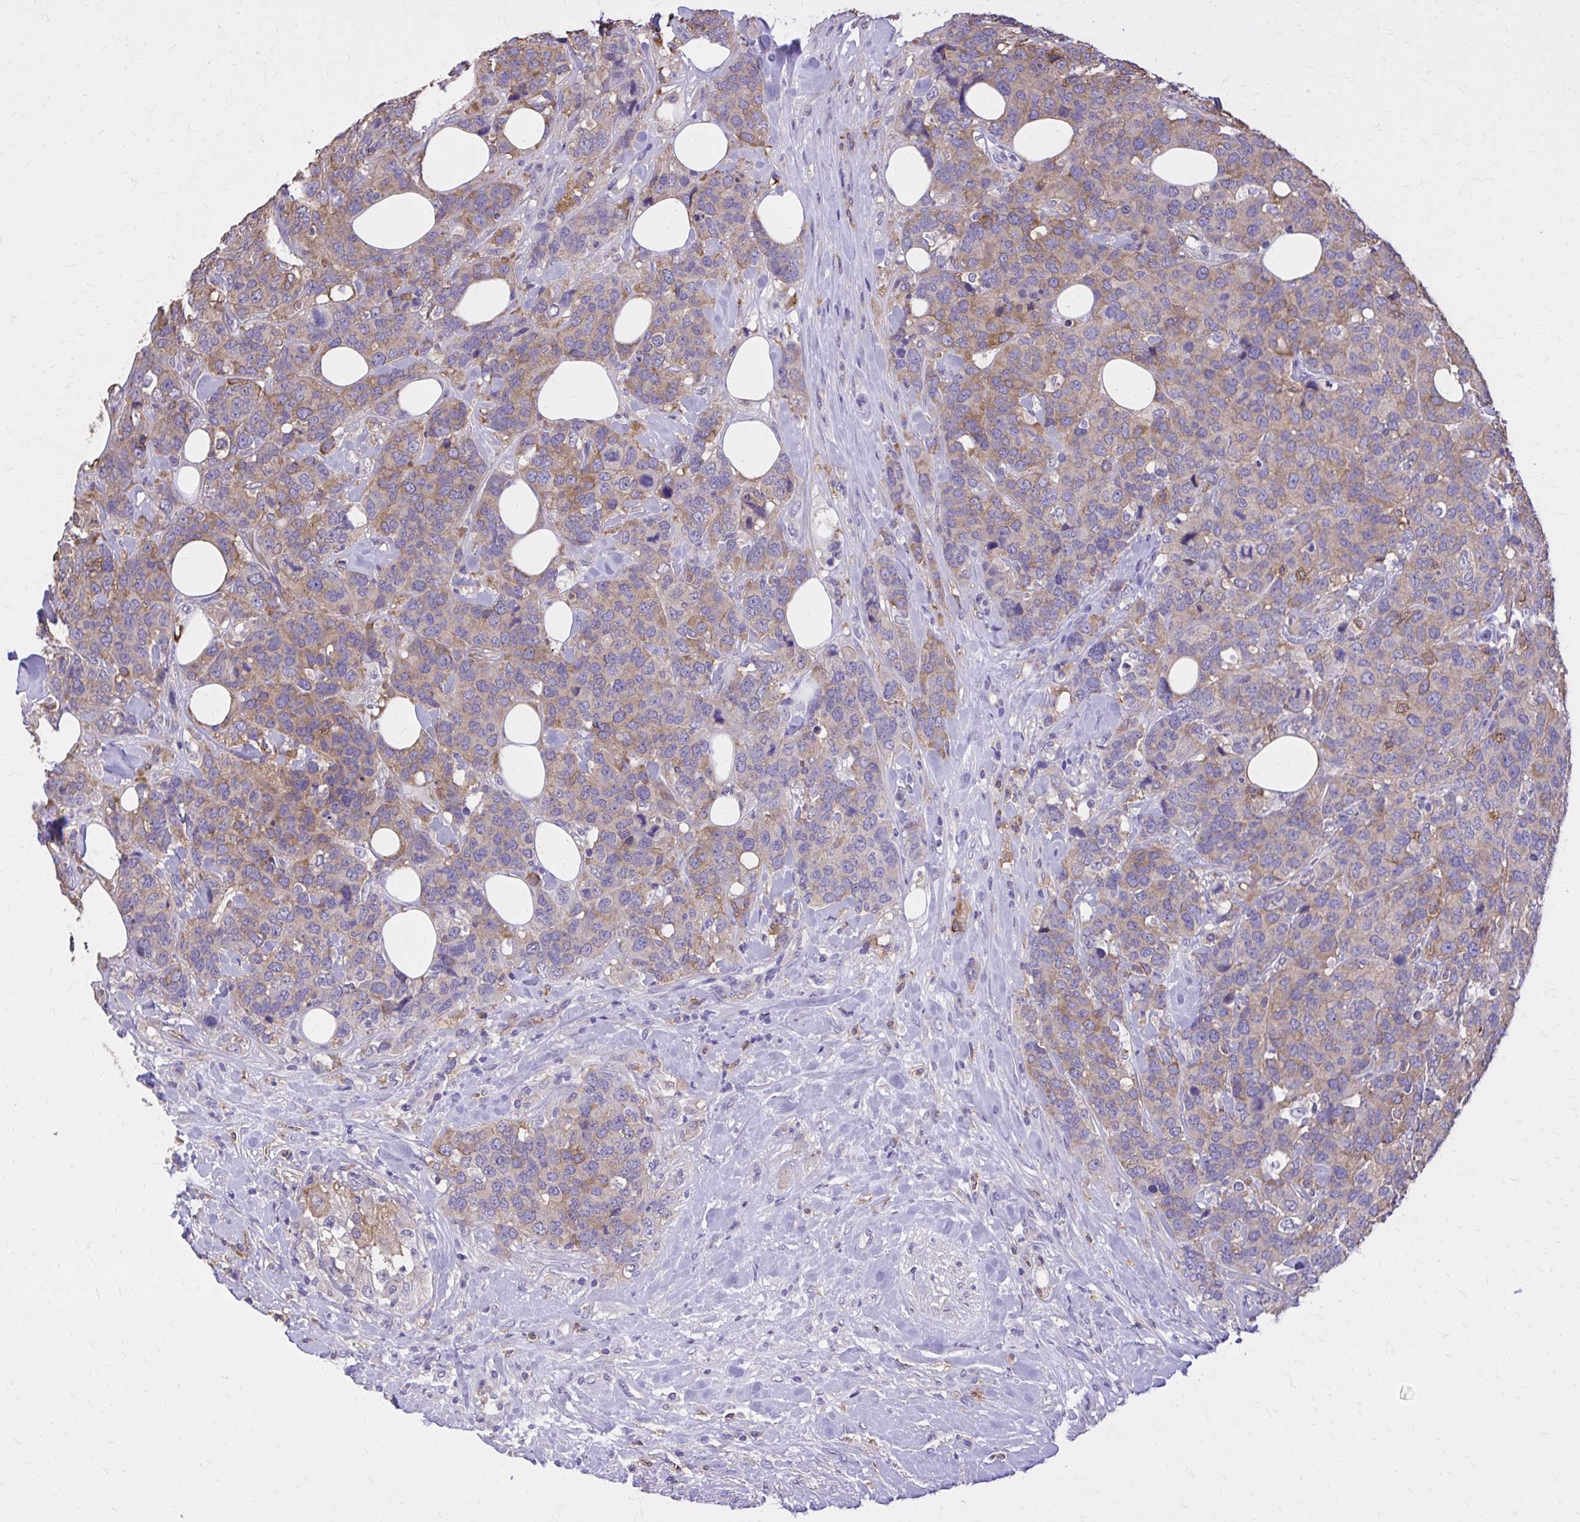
{"staining": {"intensity": "weak", "quantity": ">75%", "location": "cytoplasmic/membranous"}, "tissue": "breast cancer", "cell_type": "Tumor cells", "image_type": "cancer", "snomed": [{"axis": "morphology", "description": "Lobular carcinoma"}, {"axis": "topography", "description": "Breast"}], "caption": "Immunohistochemical staining of human lobular carcinoma (breast) reveals low levels of weak cytoplasmic/membranous staining in about >75% of tumor cells. The protein of interest is shown in brown color, while the nuclei are stained blue.", "gene": "EPB41L1", "patient": {"sex": "female", "age": 59}}